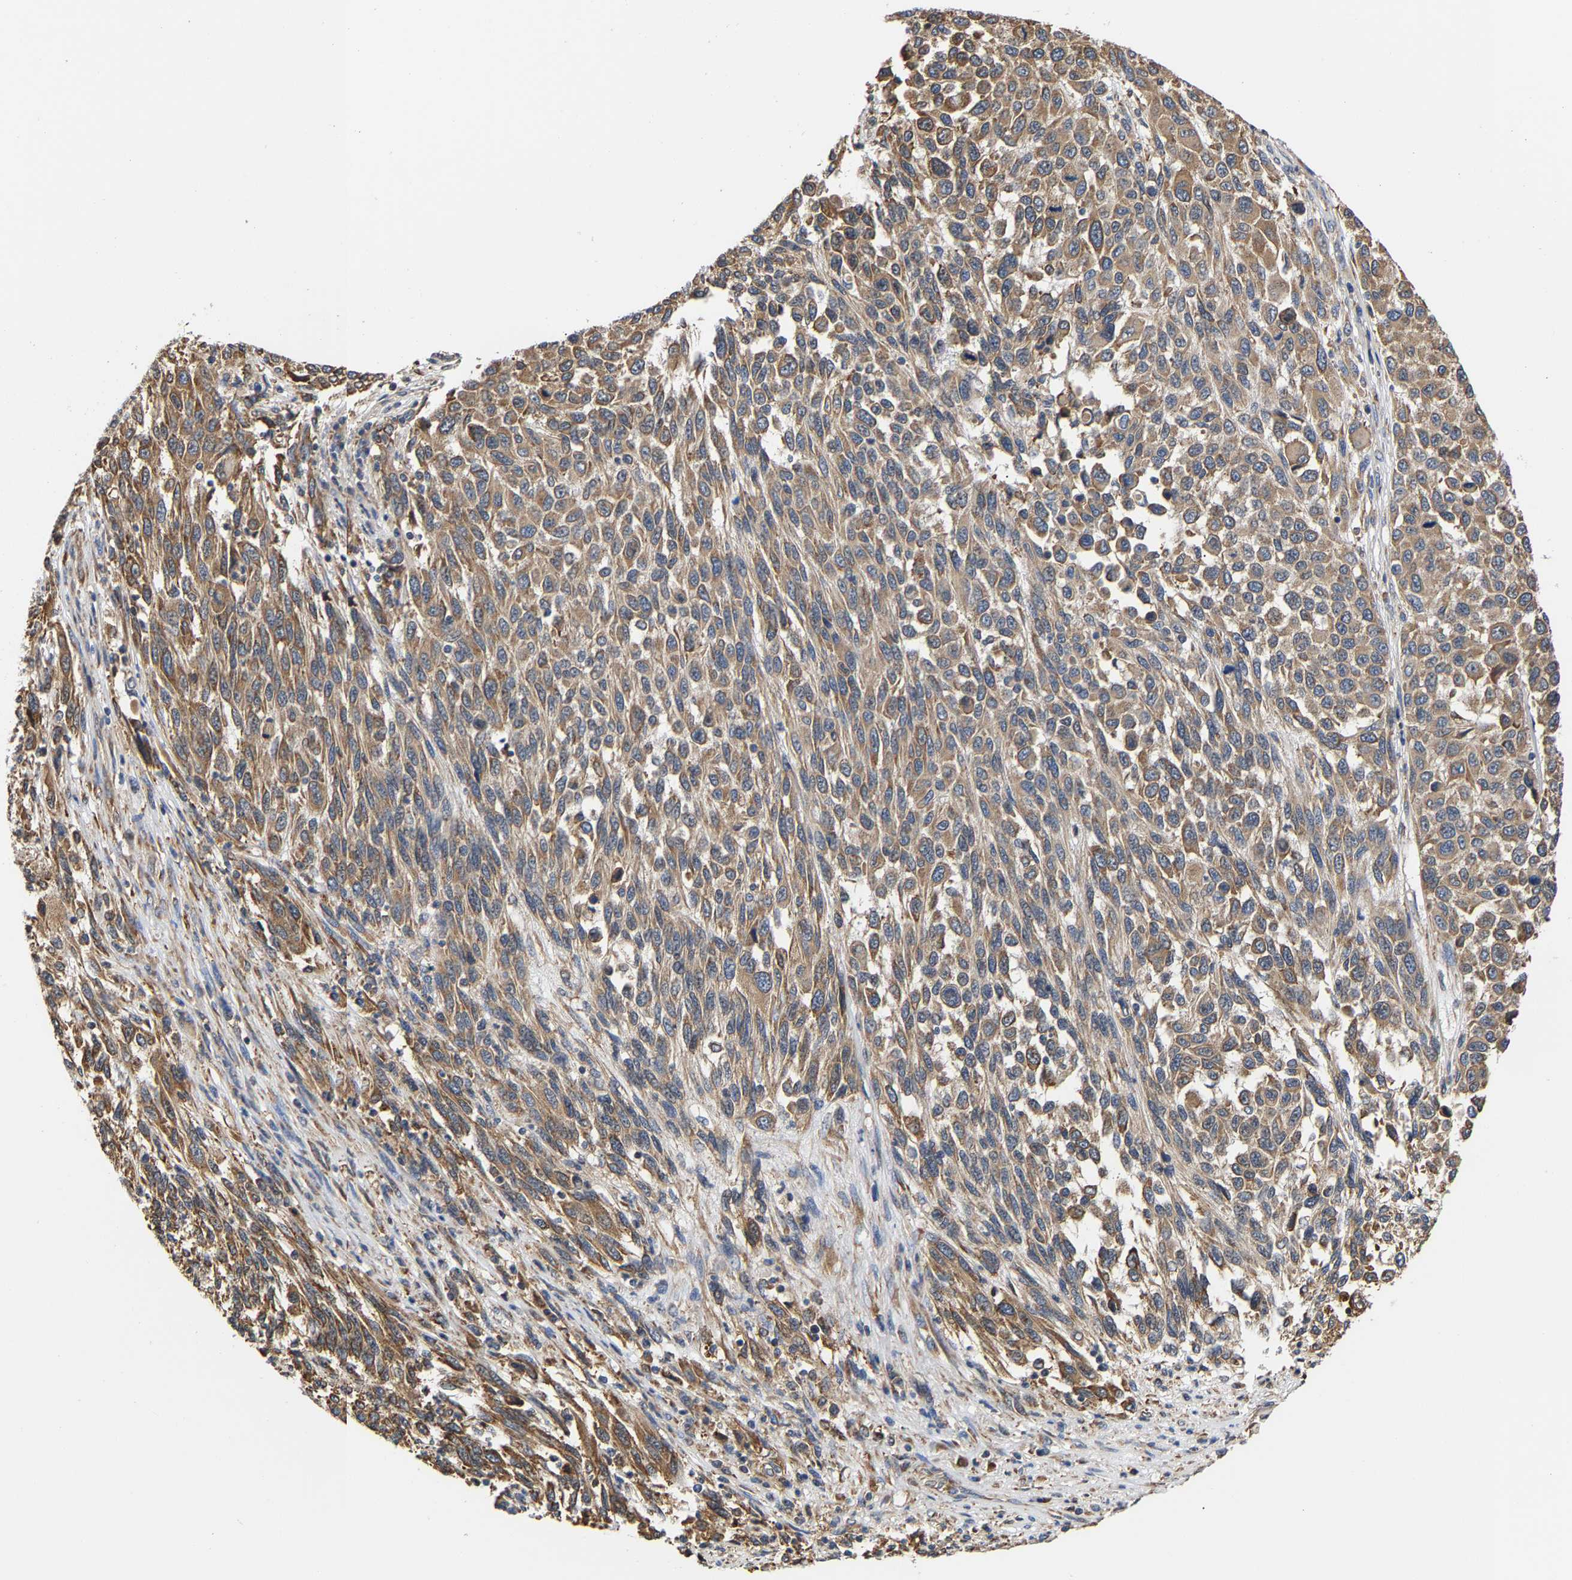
{"staining": {"intensity": "moderate", "quantity": ">75%", "location": "cytoplasmic/membranous"}, "tissue": "melanoma", "cell_type": "Tumor cells", "image_type": "cancer", "snomed": [{"axis": "morphology", "description": "Malignant melanoma, Metastatic site"}, {"axis": "topography", "description": "Lymph node"}], "caption": "Immunohistochemical staining of human malignant melanoma (metastatic site) reveals medium levels of moderate cytoplasmic/membranous expression in about >75% of tumor cells. The staining was performed using DAB to visualize the protein expression in brown, while the nuclei were stained in blue with hematoxylin (Magnification: 20x).", "gene": "ARAP1", "patient": {"sex": "male", "age": 61}}